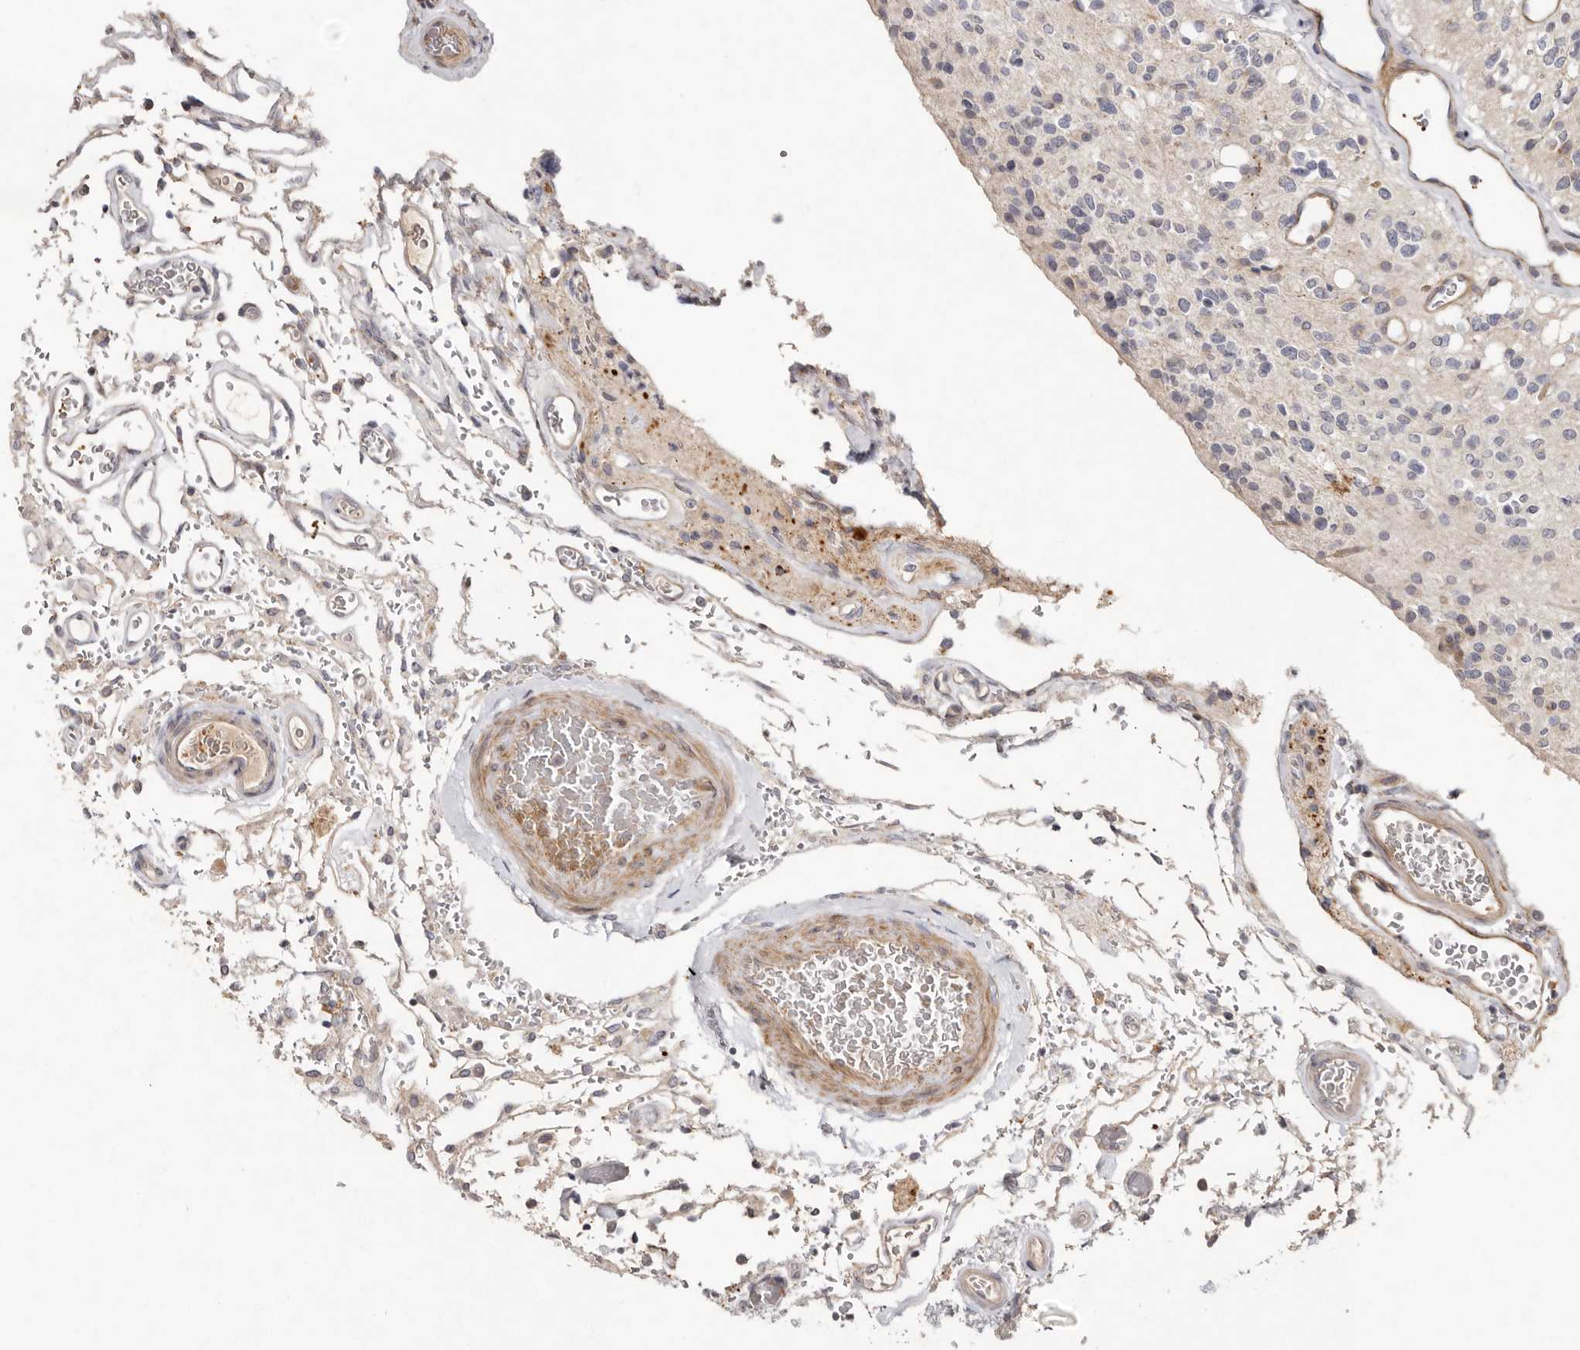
{"staining": {"intensity": "negative", "quantity": "none", "location": "none"}, "tissue": "glioma", "cell_type": "Tumor cells", "image_type": "cancer", "snomed": [{"axis": "morphology", "description": "Glioma, malignant, High grade"}, {"axis": "topography", "description": "Brain"}], "caption": "Micrograph shows no protein expression in tumor cells of glioma tissue.", "gene": "SEMA3A", "patient": {"sex": "male", "age": 34}}